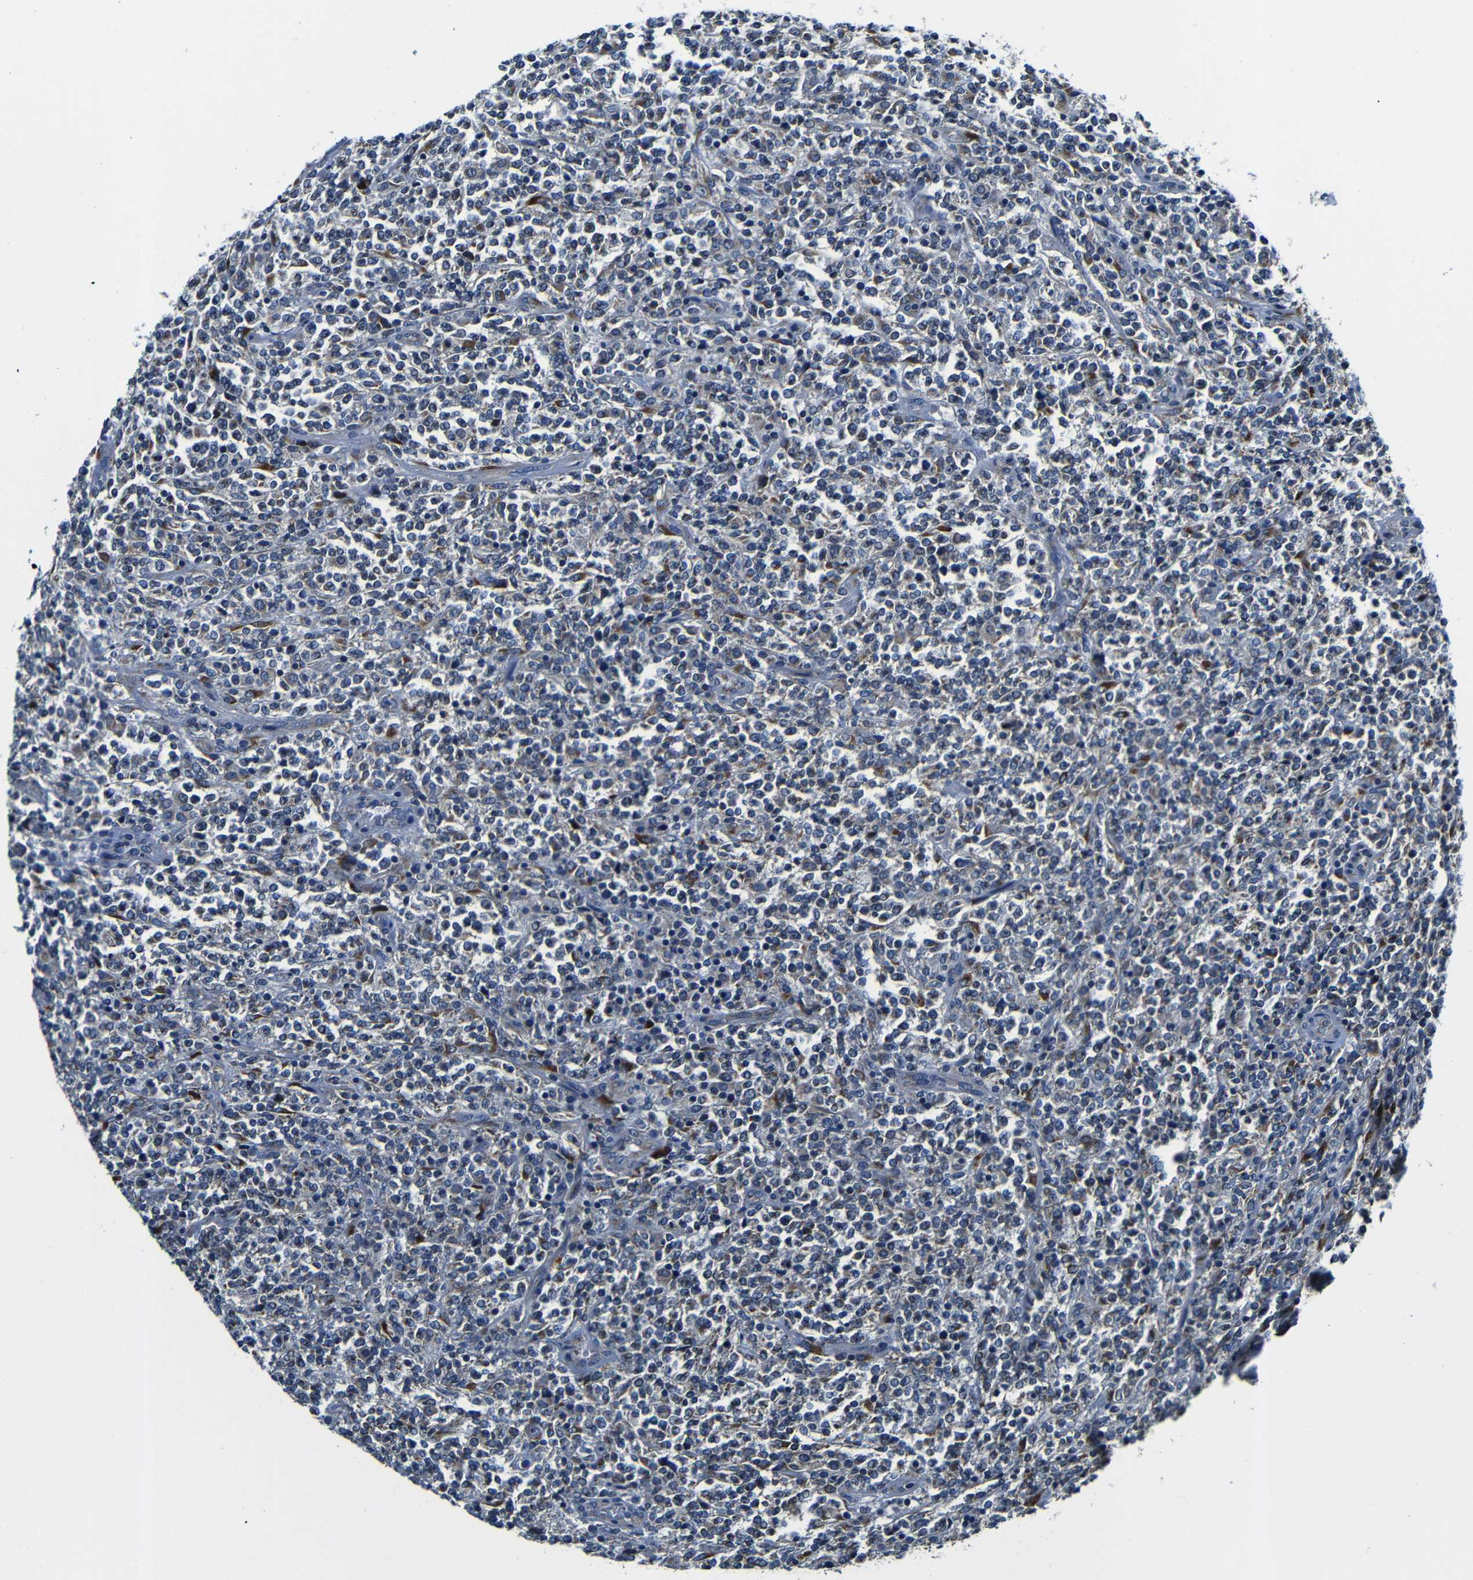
{"staining": {"intensity": "moderate", "quantity": "<25%", "location": "cytoplasmic/membranous"}, "tissue": "lymphoma", "cell_type": "Tumor cells", "image_type": "cancer", "snomed": [{"axis": "morphology", "description": "Malignant lymphoma, non-Hodgkin's type, High grade"}, {"axis": "topography", "description": "Soft tissue"}], "caption": "Immunohistochemical staining of human lymphoma exhibits low levels of moderate cytoplasmic/membranous protein positivity in approximately <25% of tumor cells. The protein of interest is shown in brown color, while the nuclei are stained blue.", "gene": "FKBP14", "patient": {"sex": "male", "age": 18}}